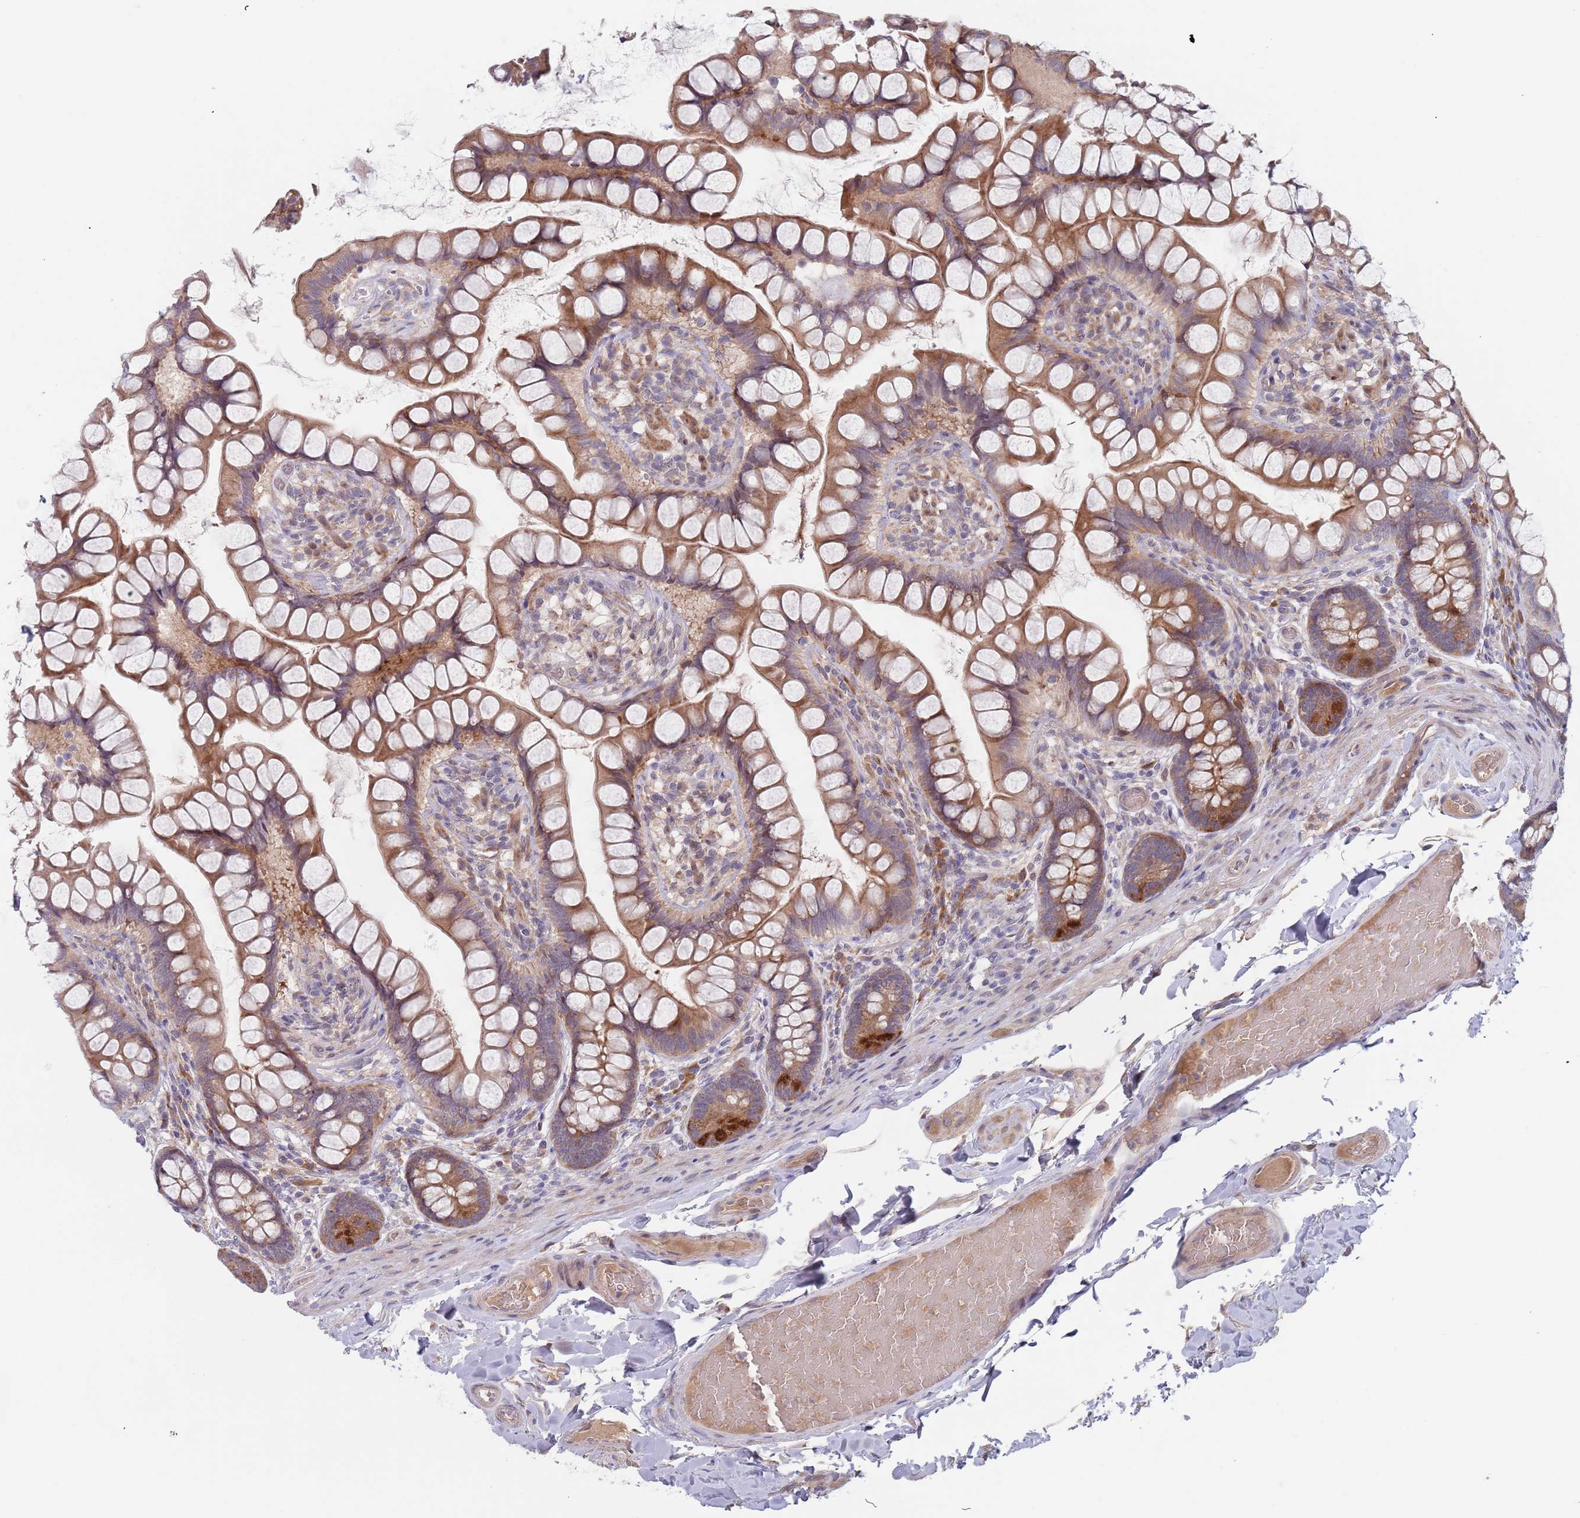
{"staining": {"intensity": "strong", "quantity": ">75%", "location": "cytoplasmic/membranous"}, "tissue": "small intestine", "cell_type": "Glandular cells", "image_type": "normal", "snomed": [{"axis": "morphology", "description": "Normal tissue, NOS"}, {"axis": "topography", "description": "Small intestine"}], "caption": "Benign small intestine displays strong cytoplasmic/membranous positivity in about >75% of glandular cells, visualized by immunohistochemistry.", "gene": "ZNF140", "patient": {"sex": "male", "age": 70}}